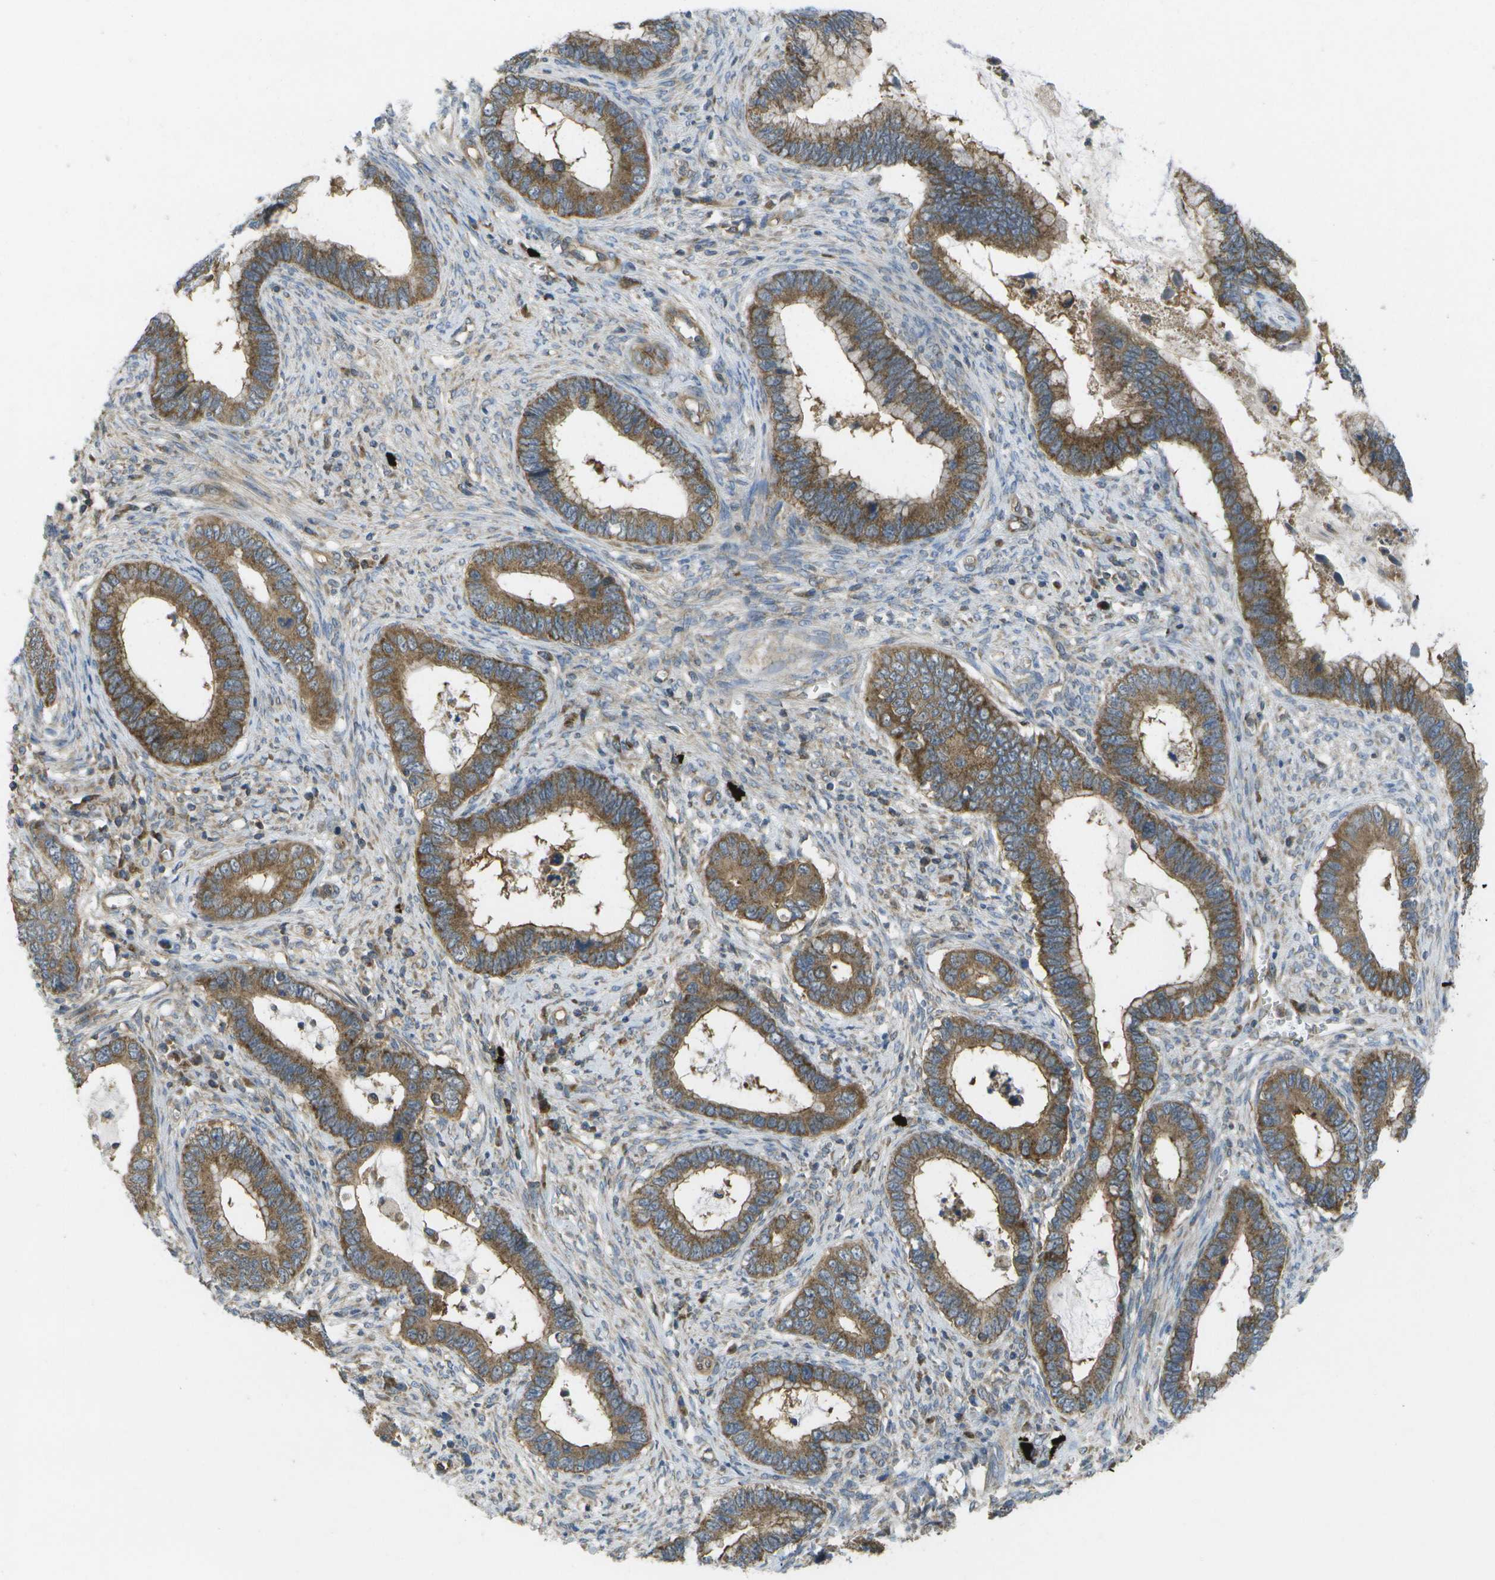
{"staining": {"intensity": "moderate", "quantity": ">75%", "location": "cytoplasmic/membranous"}, "tissue": "cervical cancer", "cell_type": "Tumor cells", "image_type": "cancer", "snomed": [{"axis": "morphology", "description": "Adenocarcinoma, NOS"}, {"axis": "topography", "description": "Cervix"}], "caption": "Immunohistochemistry (IHC) of human cervical cancer (adenocarcinoma) exhibits medium levels of moderate cytoplasmic/membranous positivity in approximately >75% of tumor cells.", "gene": "DPM3", "patient": {"sex": "female", "age": 44}}